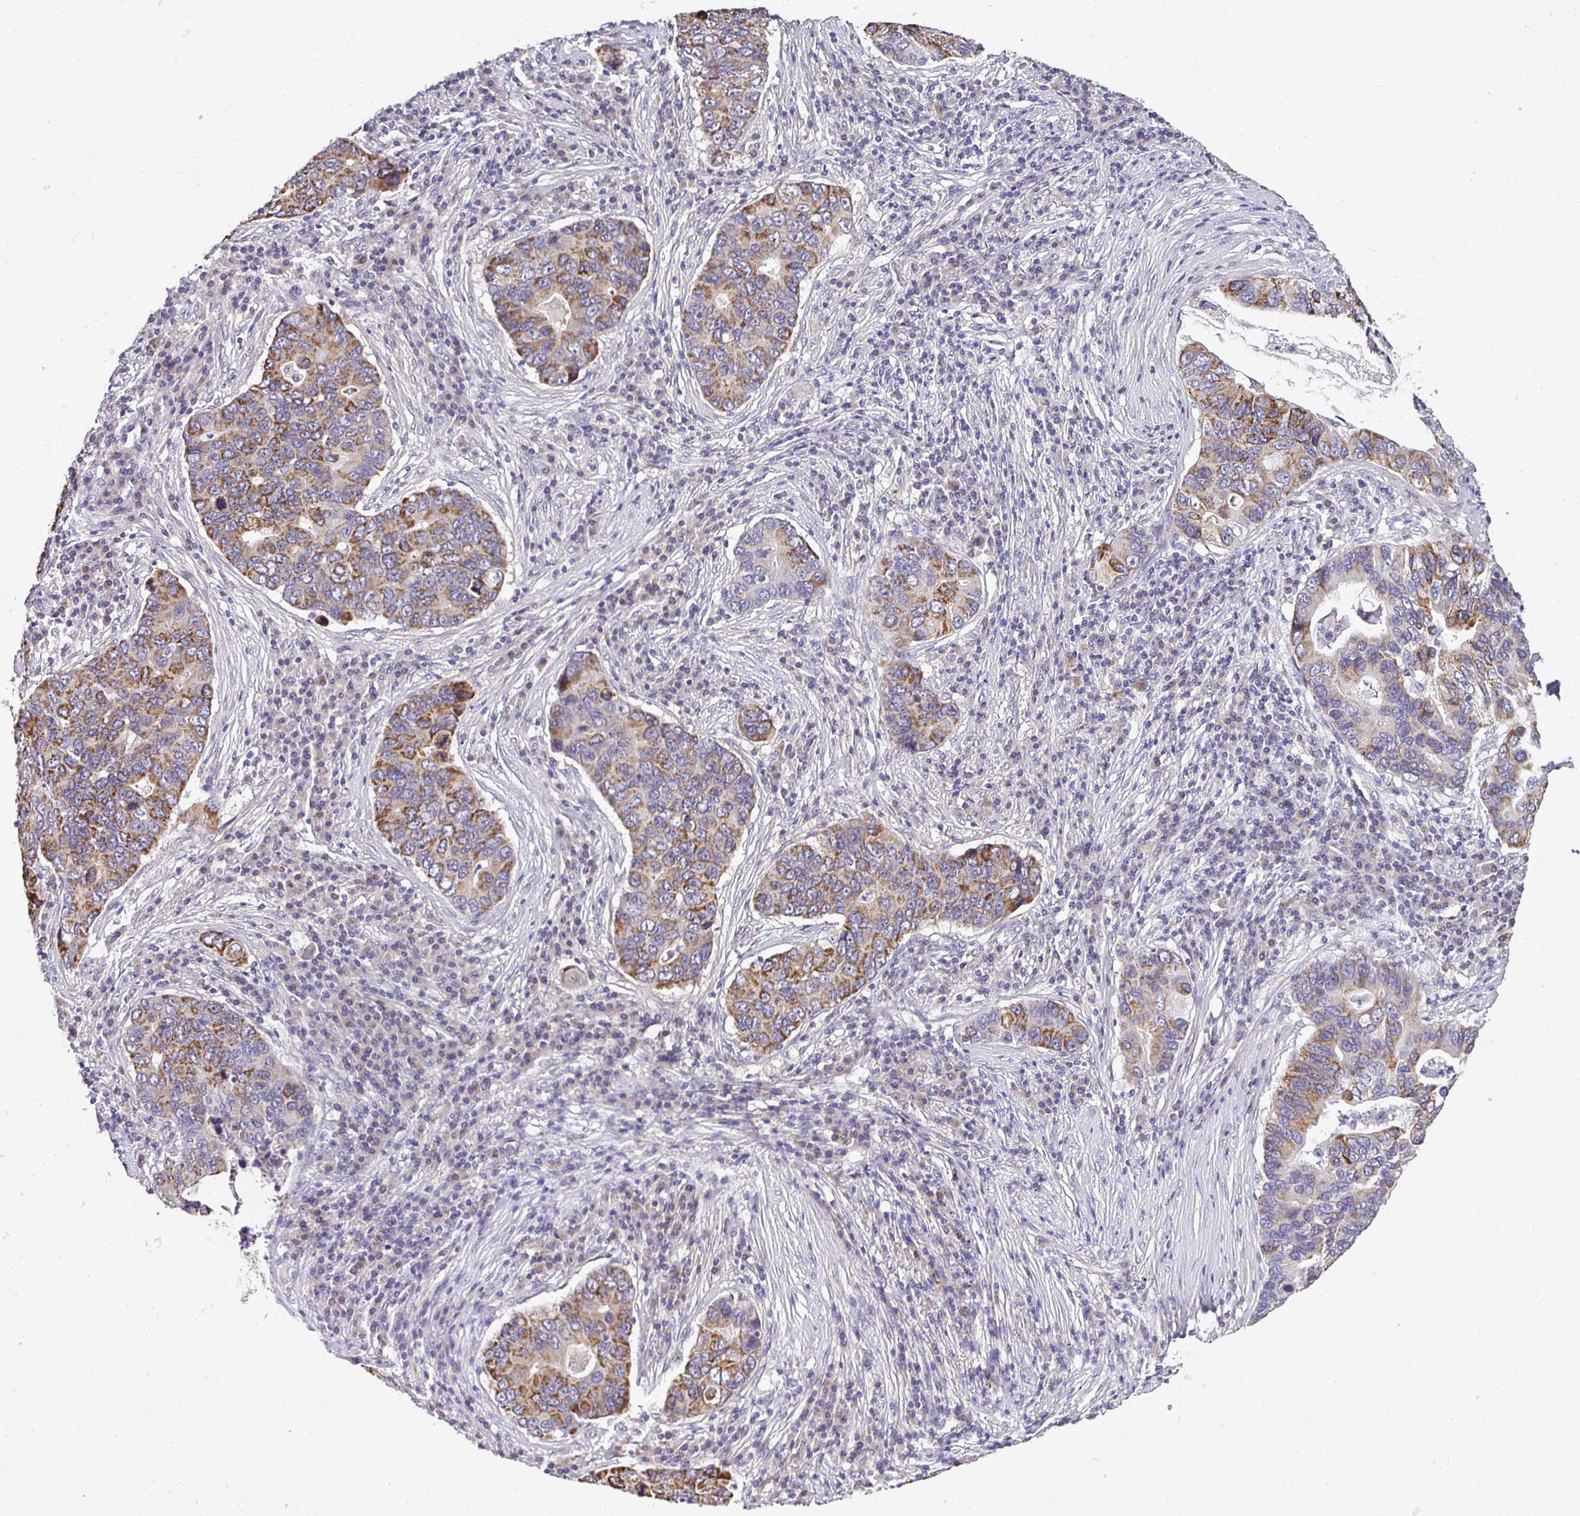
{"staining": {"intensity": "moderate", "quantity": ">75%", "location": "cytoplasmic/membranous"}, "tissue": "lung cancer", "cell_type": "Tumor cells", "image_type": "cancer", "snomed": [{"axis": "morphology", "description": "Adenocarcinoma, NOS"}, {"axis": "morphology", "description": "Adenocarcinoma, metastatic, NOS"}, {"axis": "topography", "description": "Lymph node"}, {"axis": "topography", "description": "Lung"}], "caption": "A brown stain shows moderate cytoplasmic/membranous positivity of a protein in human adenocarcinoma (lung) tumor cells.", "gene": "RHEBL1", "patient": {"sex": "female", "age": 54}}